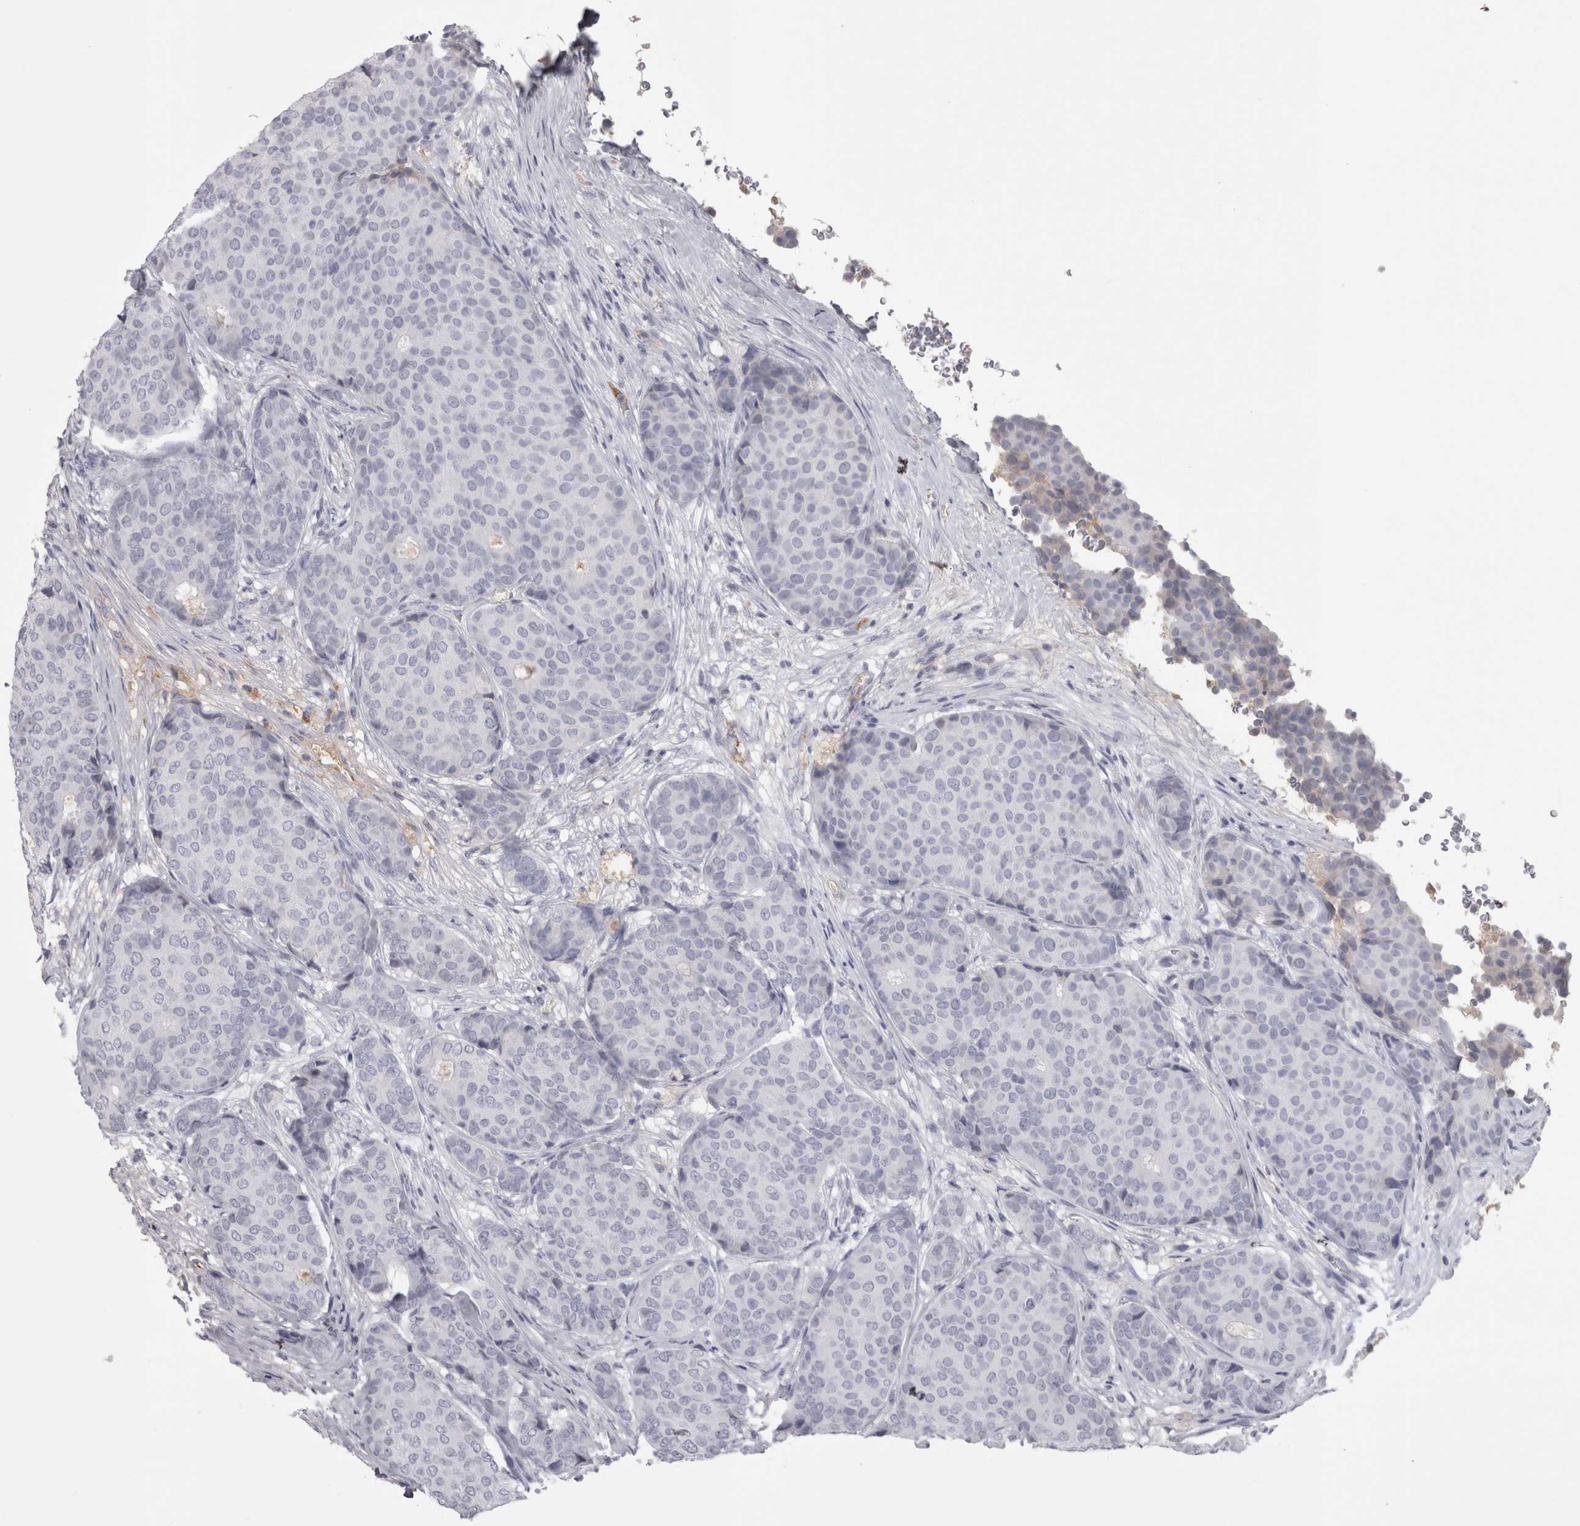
{"staining": {"intensity": "negative", "quantity": "none", "location": "none"}, "tissue": "breast cancer", "cell_type": "Tumor cells", "image_type": "cancer", "snomed": [{"axis": "morphology", "description": "Duct carcinoma"}, {"axis": "topography", "description": "Breast"}], "caption": "Breast infiltrating ductal carcinoma stained for a protein using immunohistochemistry (IHC) displays no expression tumor cells.", "gene": "SAA4", "patient": {"sex": "female", "age": 75}}